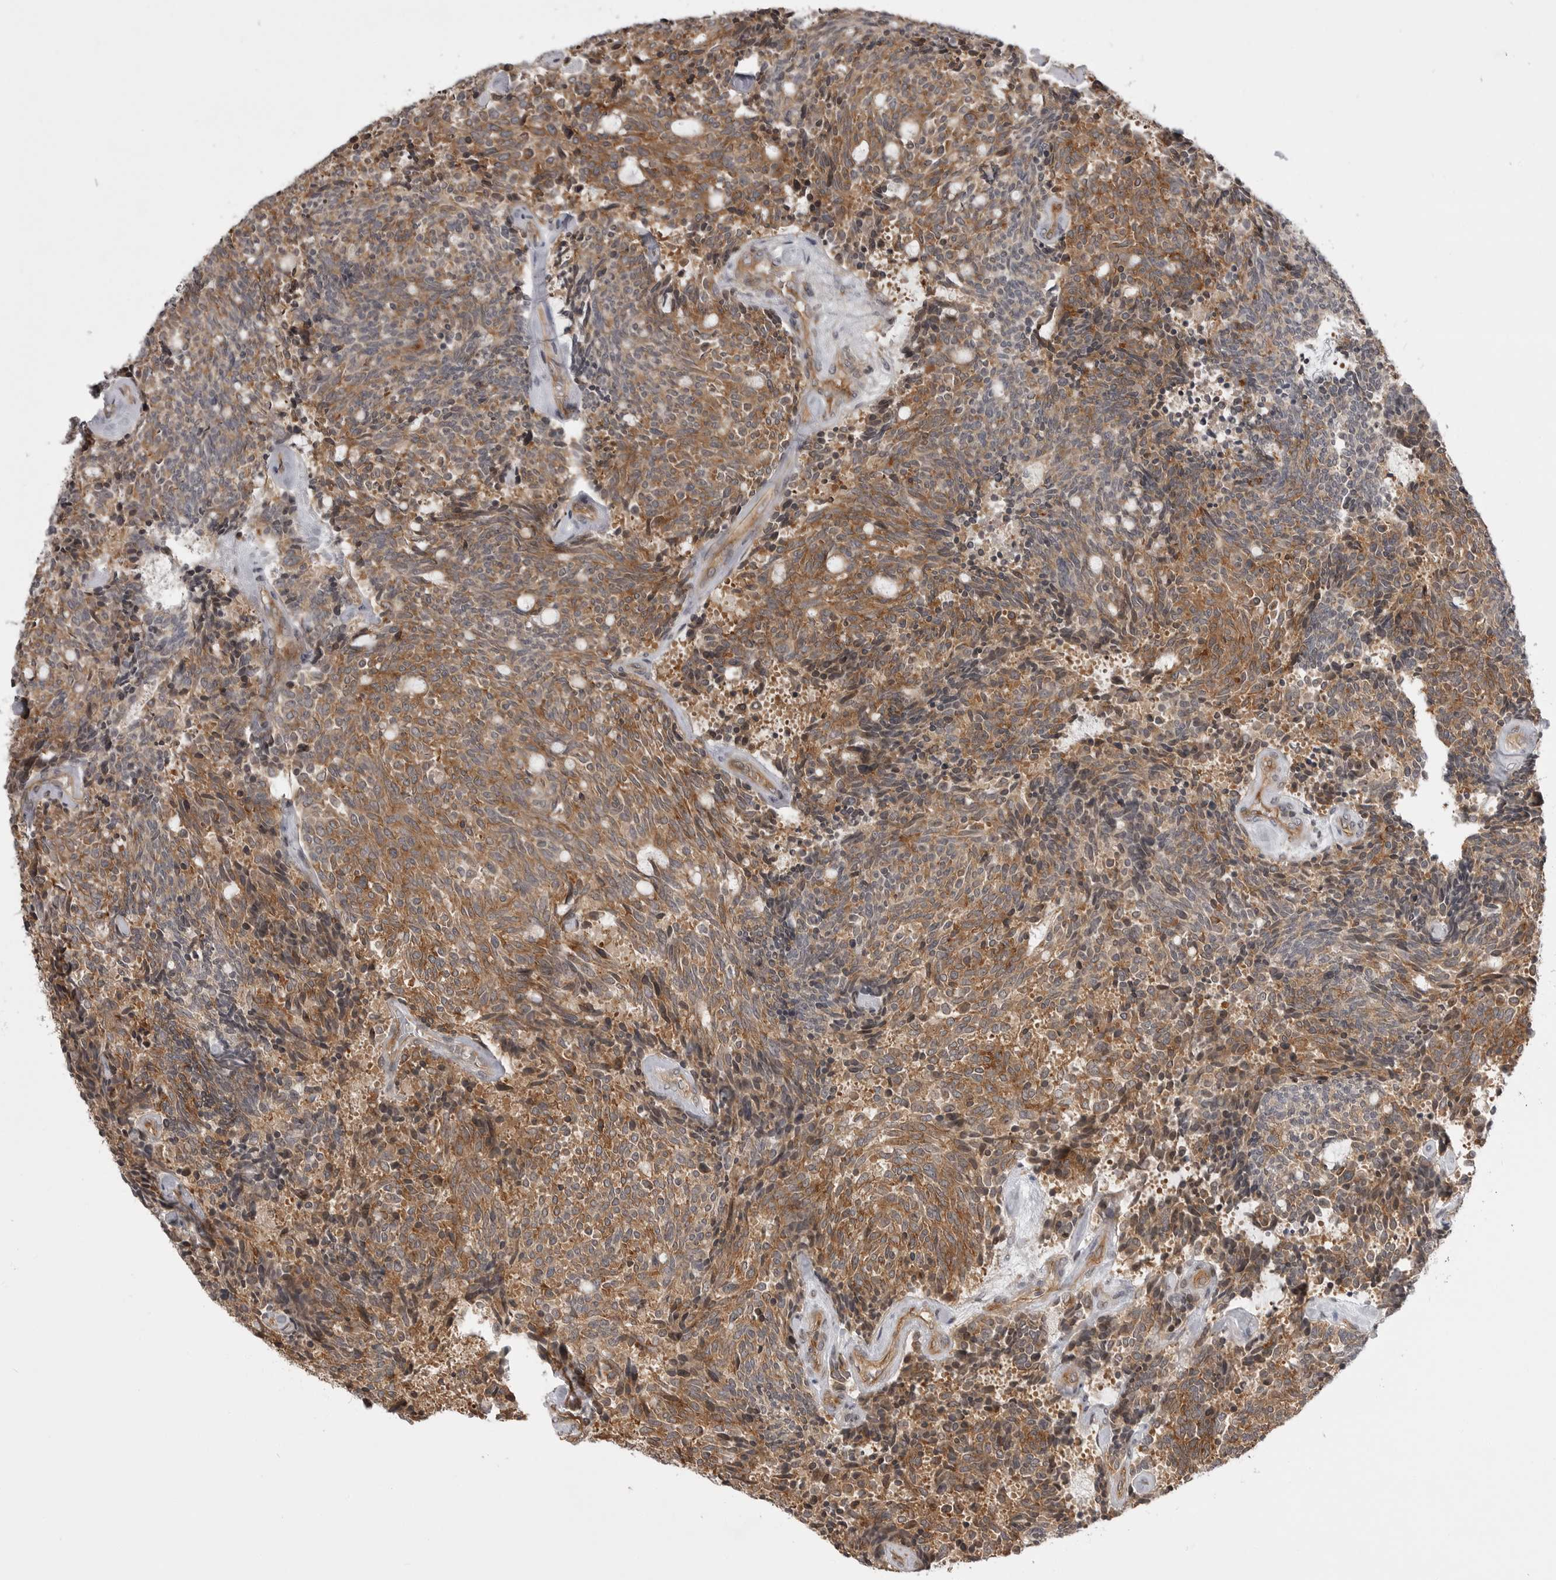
{"staining": {"intensity": "moderate", "quantity": ">75%", "location": "cytoplasmic/membranous"}, "tissue": "carcinoid", "cell_type": "Tumor cells", "image_type": "cancer", "snomed": [{"axis": "morphology", "description": "Carcinoid, malignant, NOS"}, {"axis": "topography", "description": "Pancreas"}], "caption": "This histopathology image reveals IHC staining of human carcinoid (malignant), with medium moderate cytoplasmic/membranous expression in approximately >75% of tumor cells.", "gene": "LRRC45", "patient": {"sex": "female", "age": 54}}